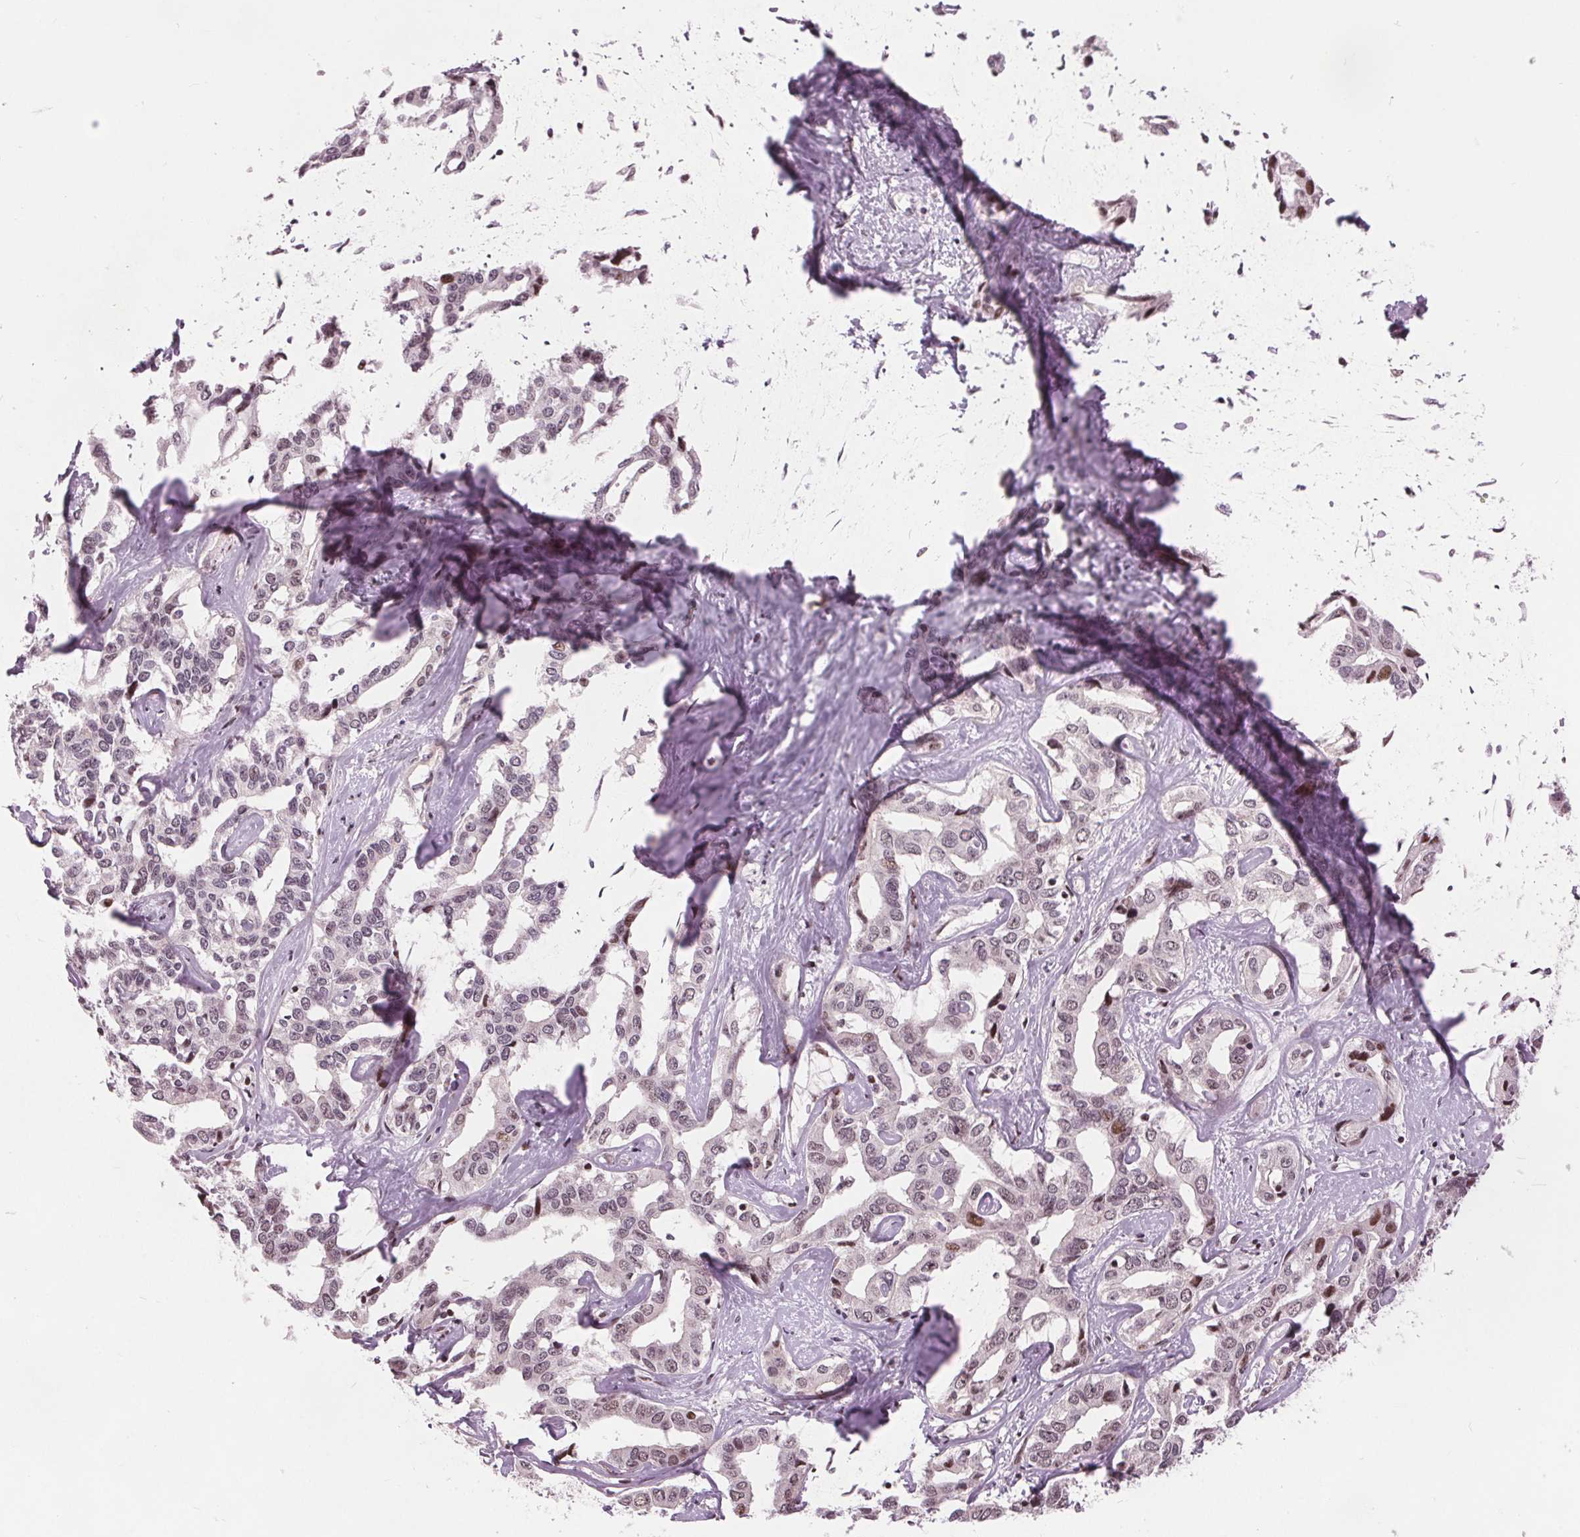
{"staining": {"intensity": "moderate", "quantity": "<25%", "location": "nuclear"}, "tissue": "liver cancer", "cell_type": "Tumor cells", "image_type": "cancer", "snomed": [{"axis": "morphology", "description": "Cholangiocarcinoma"}, {"axis": "topography", "description": "Liver"}], "caption": "Protein expression analysis of human liver cancer (cholangiocarcinoma) reveals moderate nuclear positivity in about <25% of tumor cells.", "gene": "TTC34", "patient": {"sex": "male", "age": 59}}